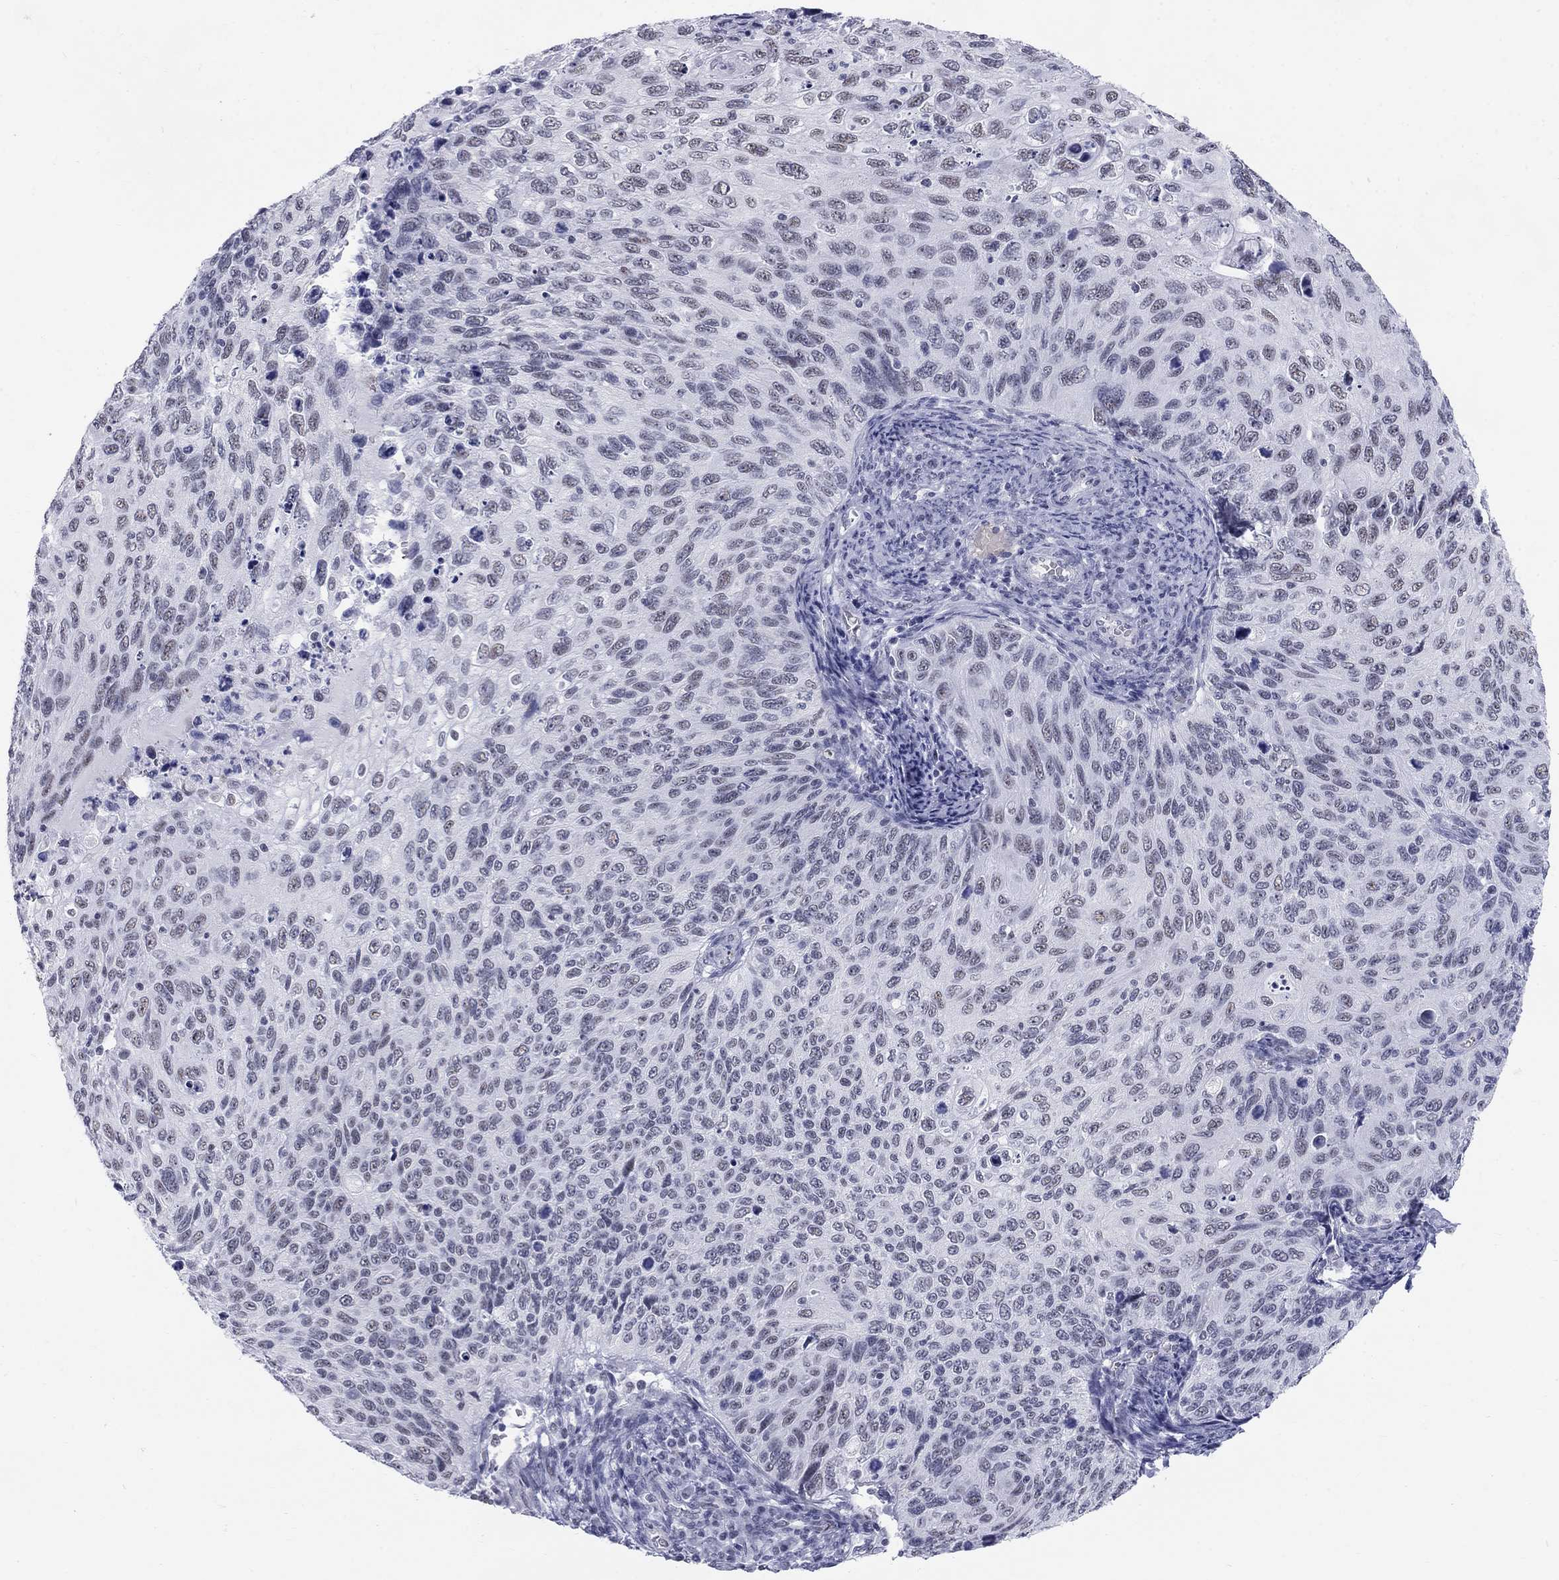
{"staining": {"intensity": "negative", "quantity": "none", "location": "none"}, "tissue": "cervical cancer", "cell_type": "Tumor cells", "image_type": "cancer", "snomed": [{"axis": "morphology", "description": "Squamous cell carcinoma, NOS"}, {"axis": "topography", "description": "Cervix"}], "caption": "Tumor cells show no significant protein staining in cervical squamous cell carcinoma. (DAB immunohistochemistry (IHC) with hematoxylin counter stain).", "gene": "DMTN", "patient": {"sex": "female", "age": 70}}